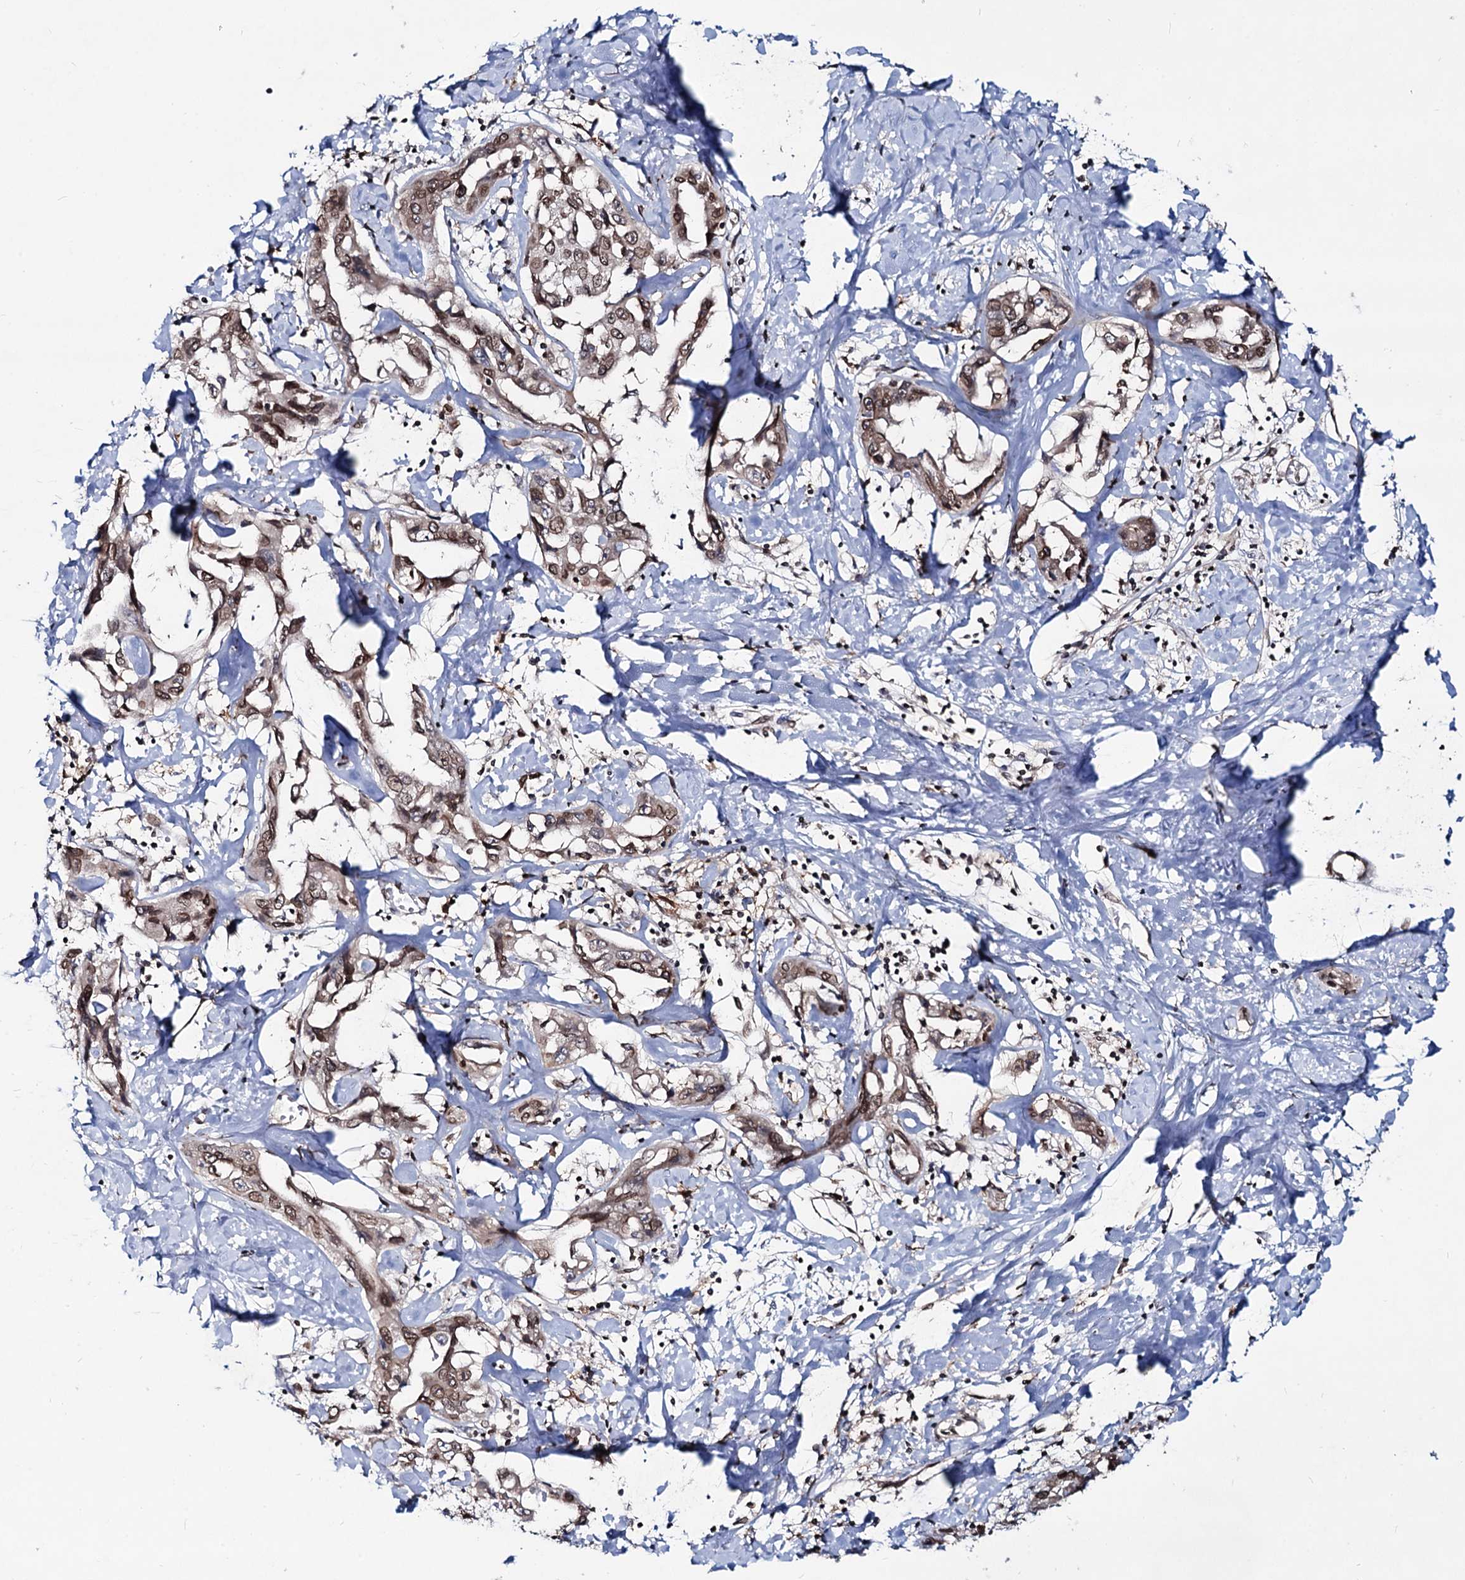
{"staining": {"intensity": "moderate", "quantity": ">75%", "location": "cytoplasmic/membranous,nuclear"}, "tissue": "liver cancer", "cell_type": "Tumor cells", "image_type": "cancer", "snomed": [{"axis": "morphology", "description": "Cholangiocarcinoma"}, {"axis": "topography", "description": "Liver"}], "caption": "A brown stain shows moderate cytoplasmic/membranous and nuclear expression of a protein in human liver cancer (cholangiocarcinoma) tumor cells.", "gene": "RNF6", "patient": {"sex": "male", "age": 59}}